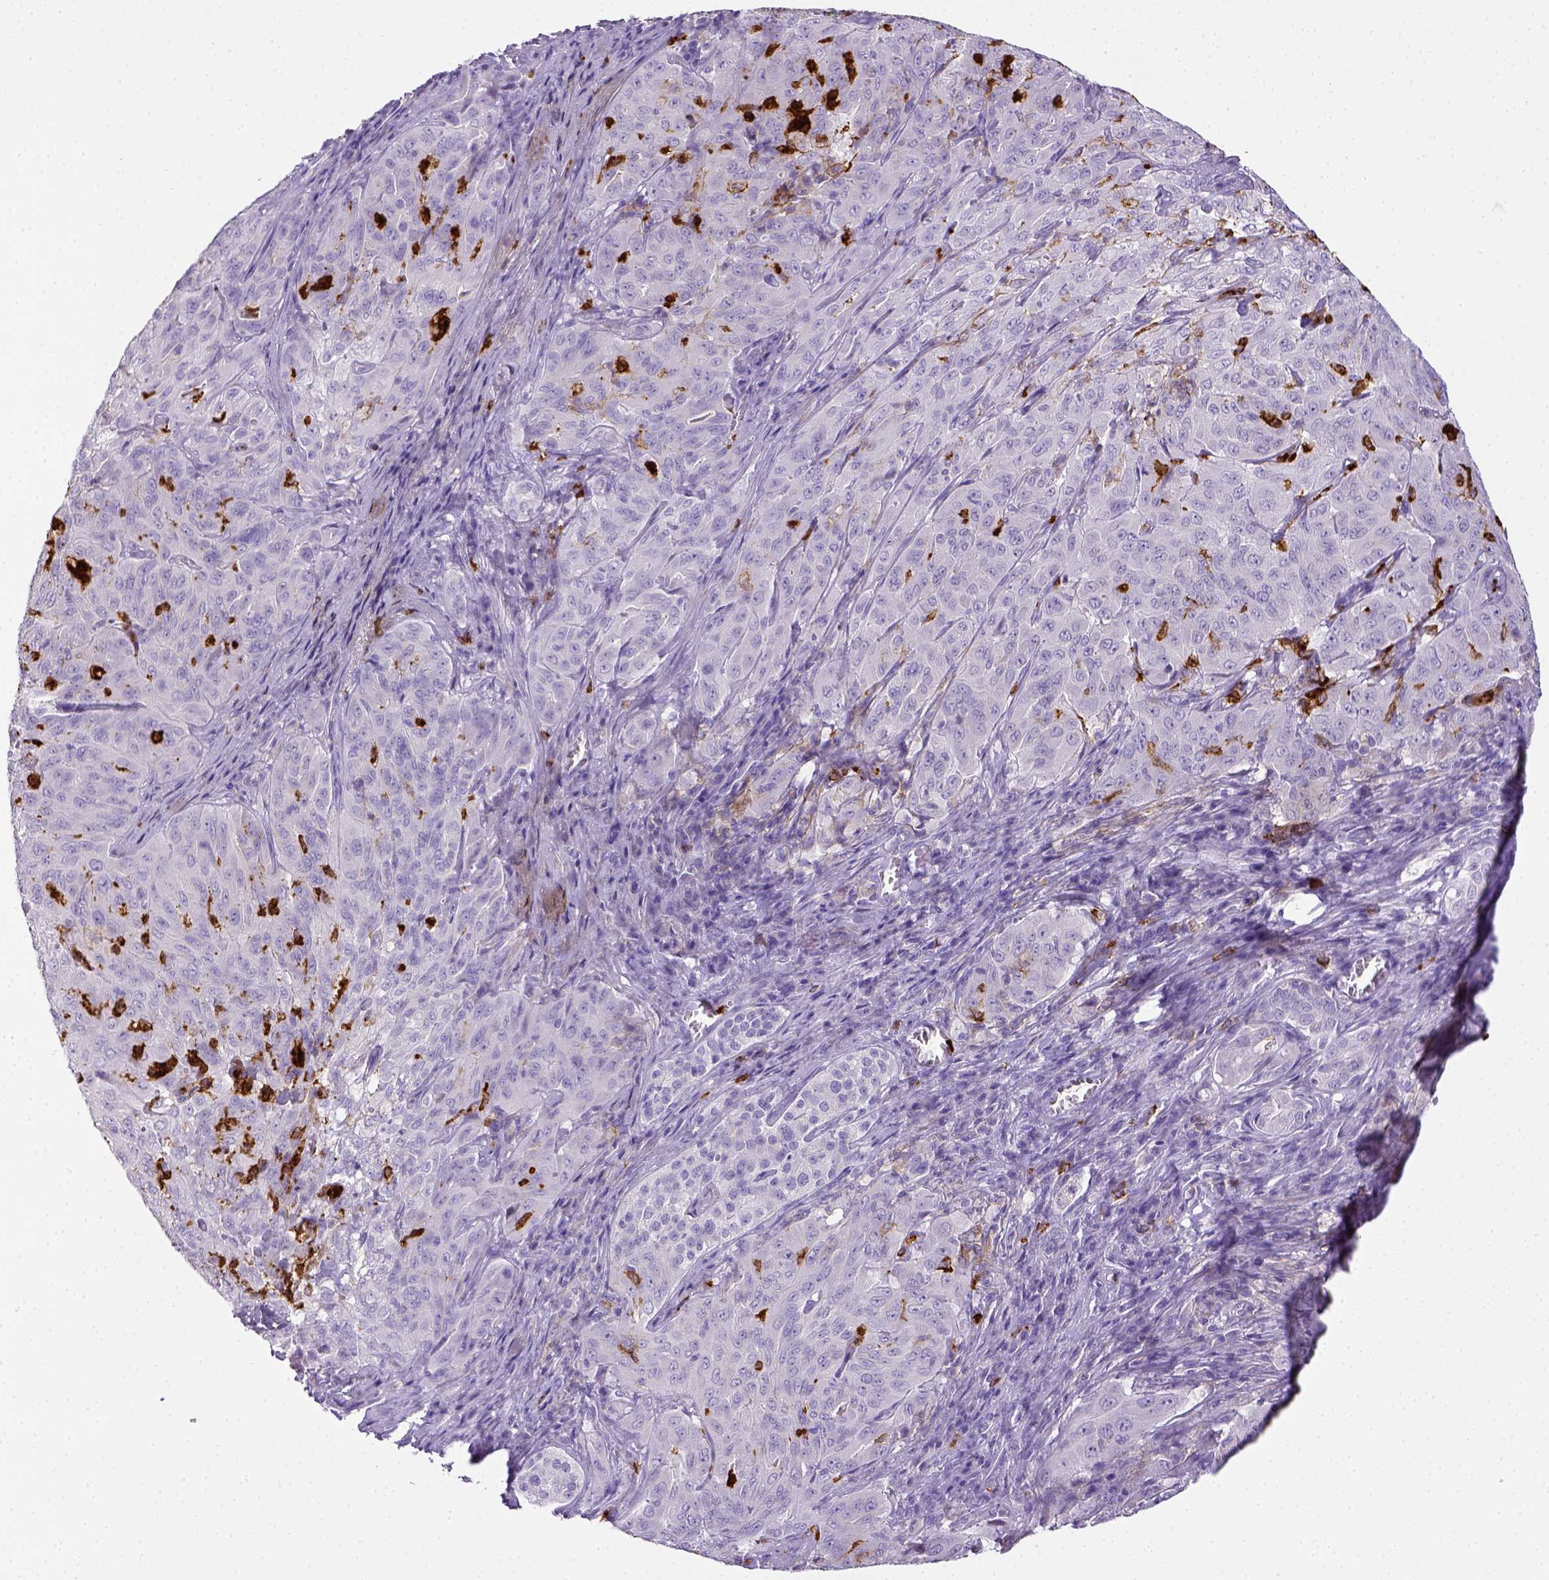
{"staining": {"intensity": "negative", "quantity": "none", "location": "none"}, "tissue": "pancreatic cancer", "cell_type": "Tumor cells", "image_type": "cancer", "snomed": [{"axis": "morphology", "description": "Adenocarcinoma, NOS"}, {"axis": "topography", "description": "Pancreas"}], "caption": "Immunohistochemistry (IHC) micrograph of human pancreatic cancer (adenocarcinoma) stained for a protein (brown), which exhibits no staining in tumor cells.", "gene": "ITGAM", "patient": {"sex": "male", "age": 63}}